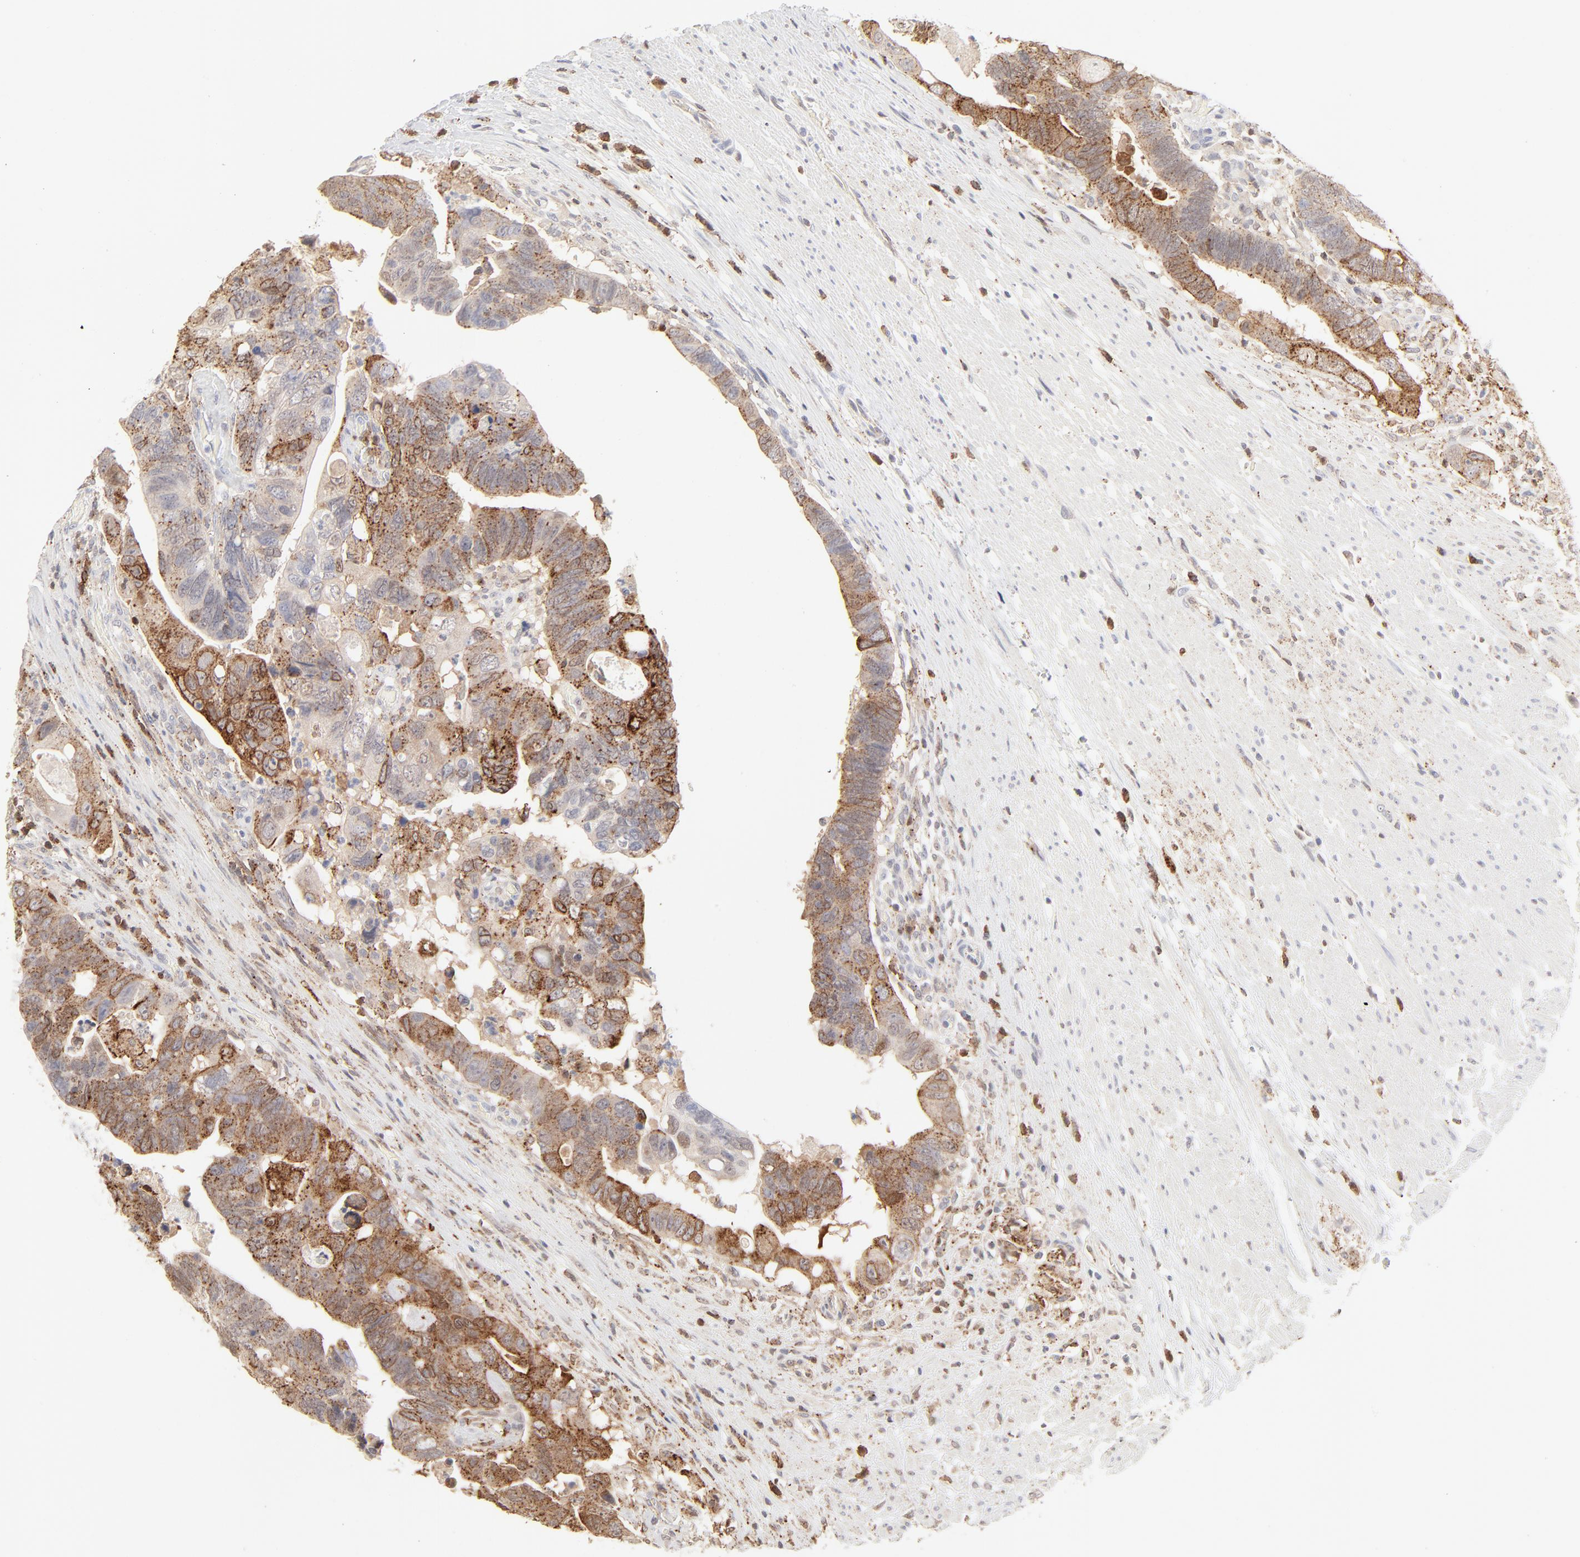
{"staining": {"intensity": "moderate", "quantity": "25%-75%", "location": "cytoplasmic/membranous"}, "tissue": "colorectal cancer", "cell_type": "Tumor cells", "image_type": "cancer", "snomed": [{"axis": "morphology", "description": "Adenocarcinoma, NOS"}, {"axis": "topography", "description": "Rectum"}], "caption": "Colorectal cancer stained with DAB IHC shows medium levels of moderate cytoplasmic/membranous positivity in about 25%-75% of tumor cells.", "gene": "CDK6", "patient": {"sex": "male", "age": 53}}